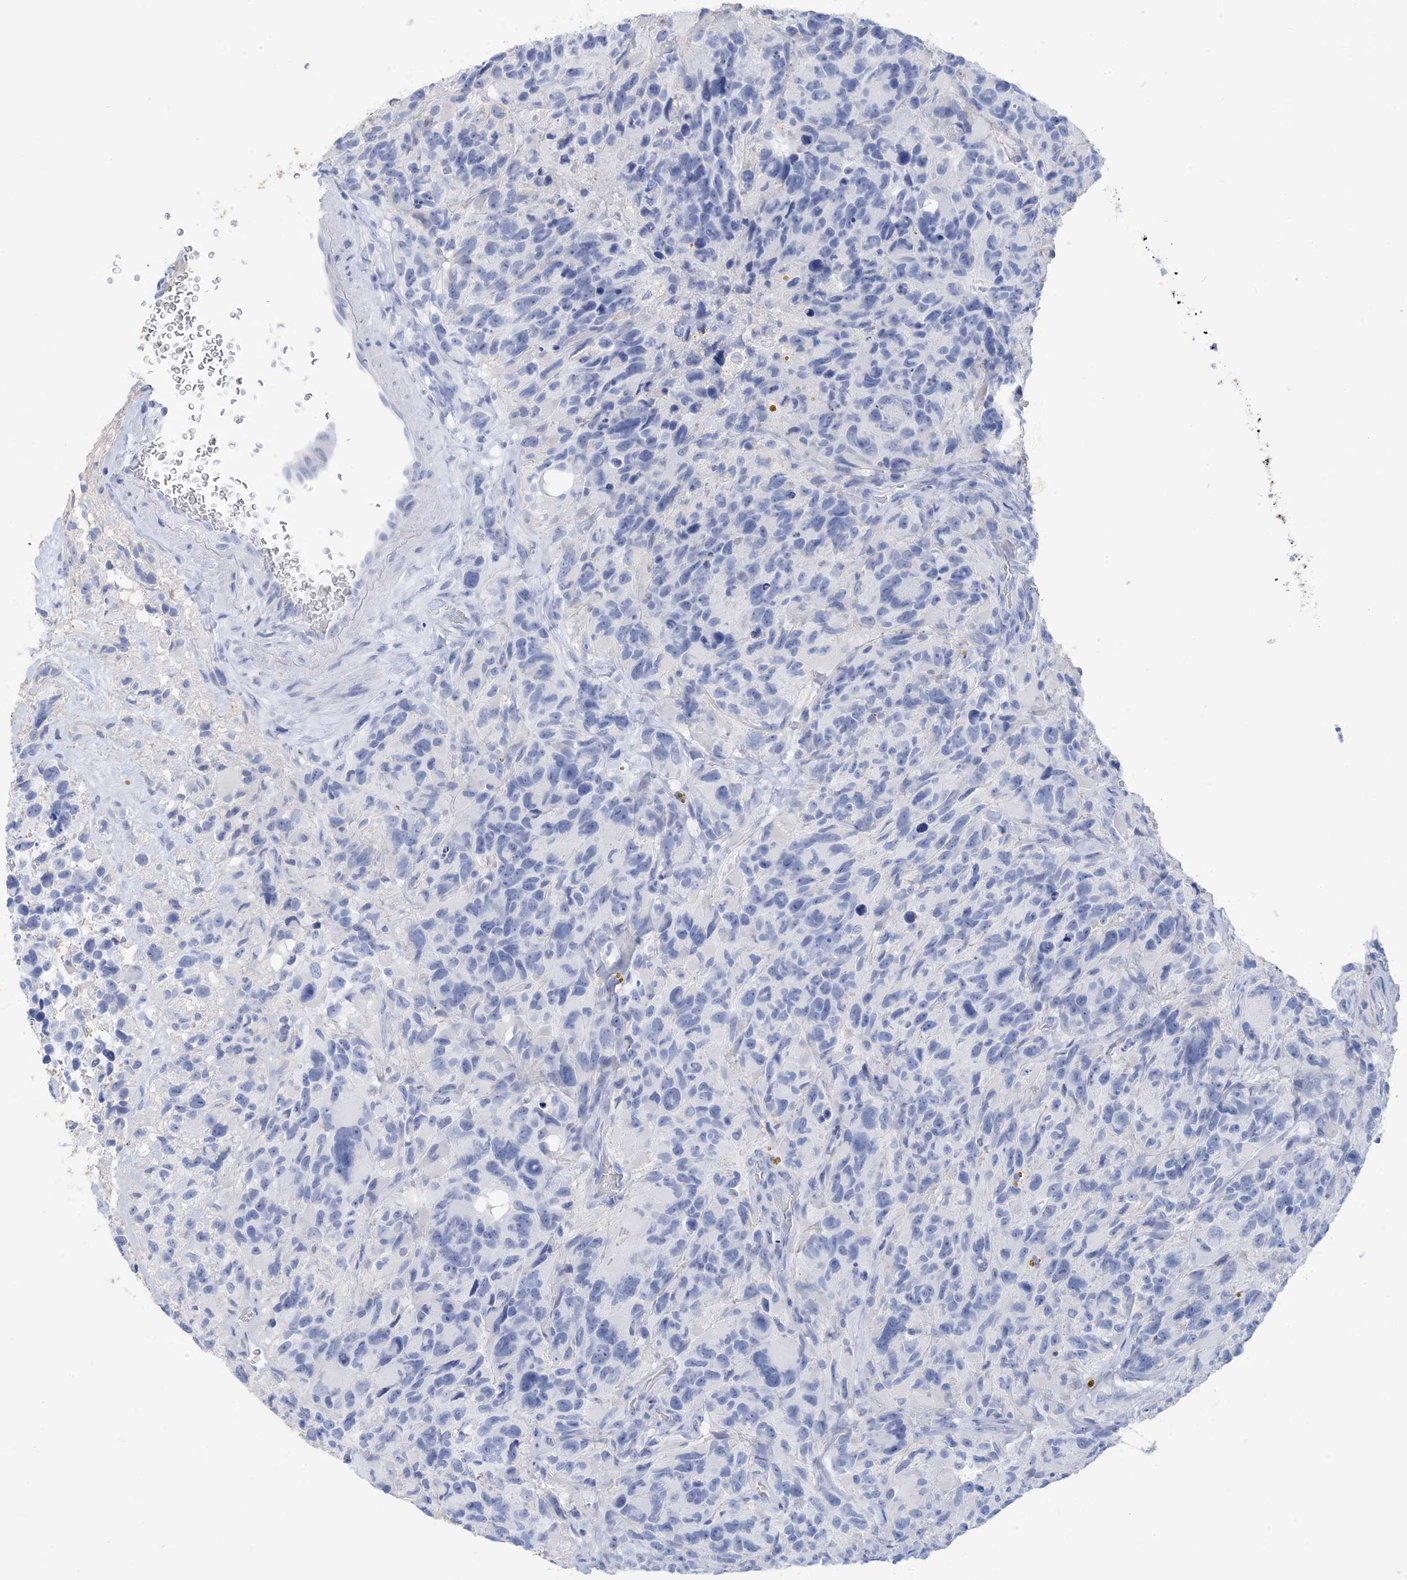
{"staining": {"intensity": "negative", "quantity": "none", "location": "none"}, "tissue": "glioma", "cell_type": "Tumor cells", "image_type": "cancer", "snomed": [{"axis": "morphology", "description": "Glioma, malignant, High grade"}, {"axis": "topography", "description": "Brain"}], "caption": "Immunohistochemistry (IHC) histopathology image of glioma stained for a protein (brown), which reveals no staining in tumor cells.", "gene": "SH3YL1", "patient": {"sex": "male", "age": 69}}